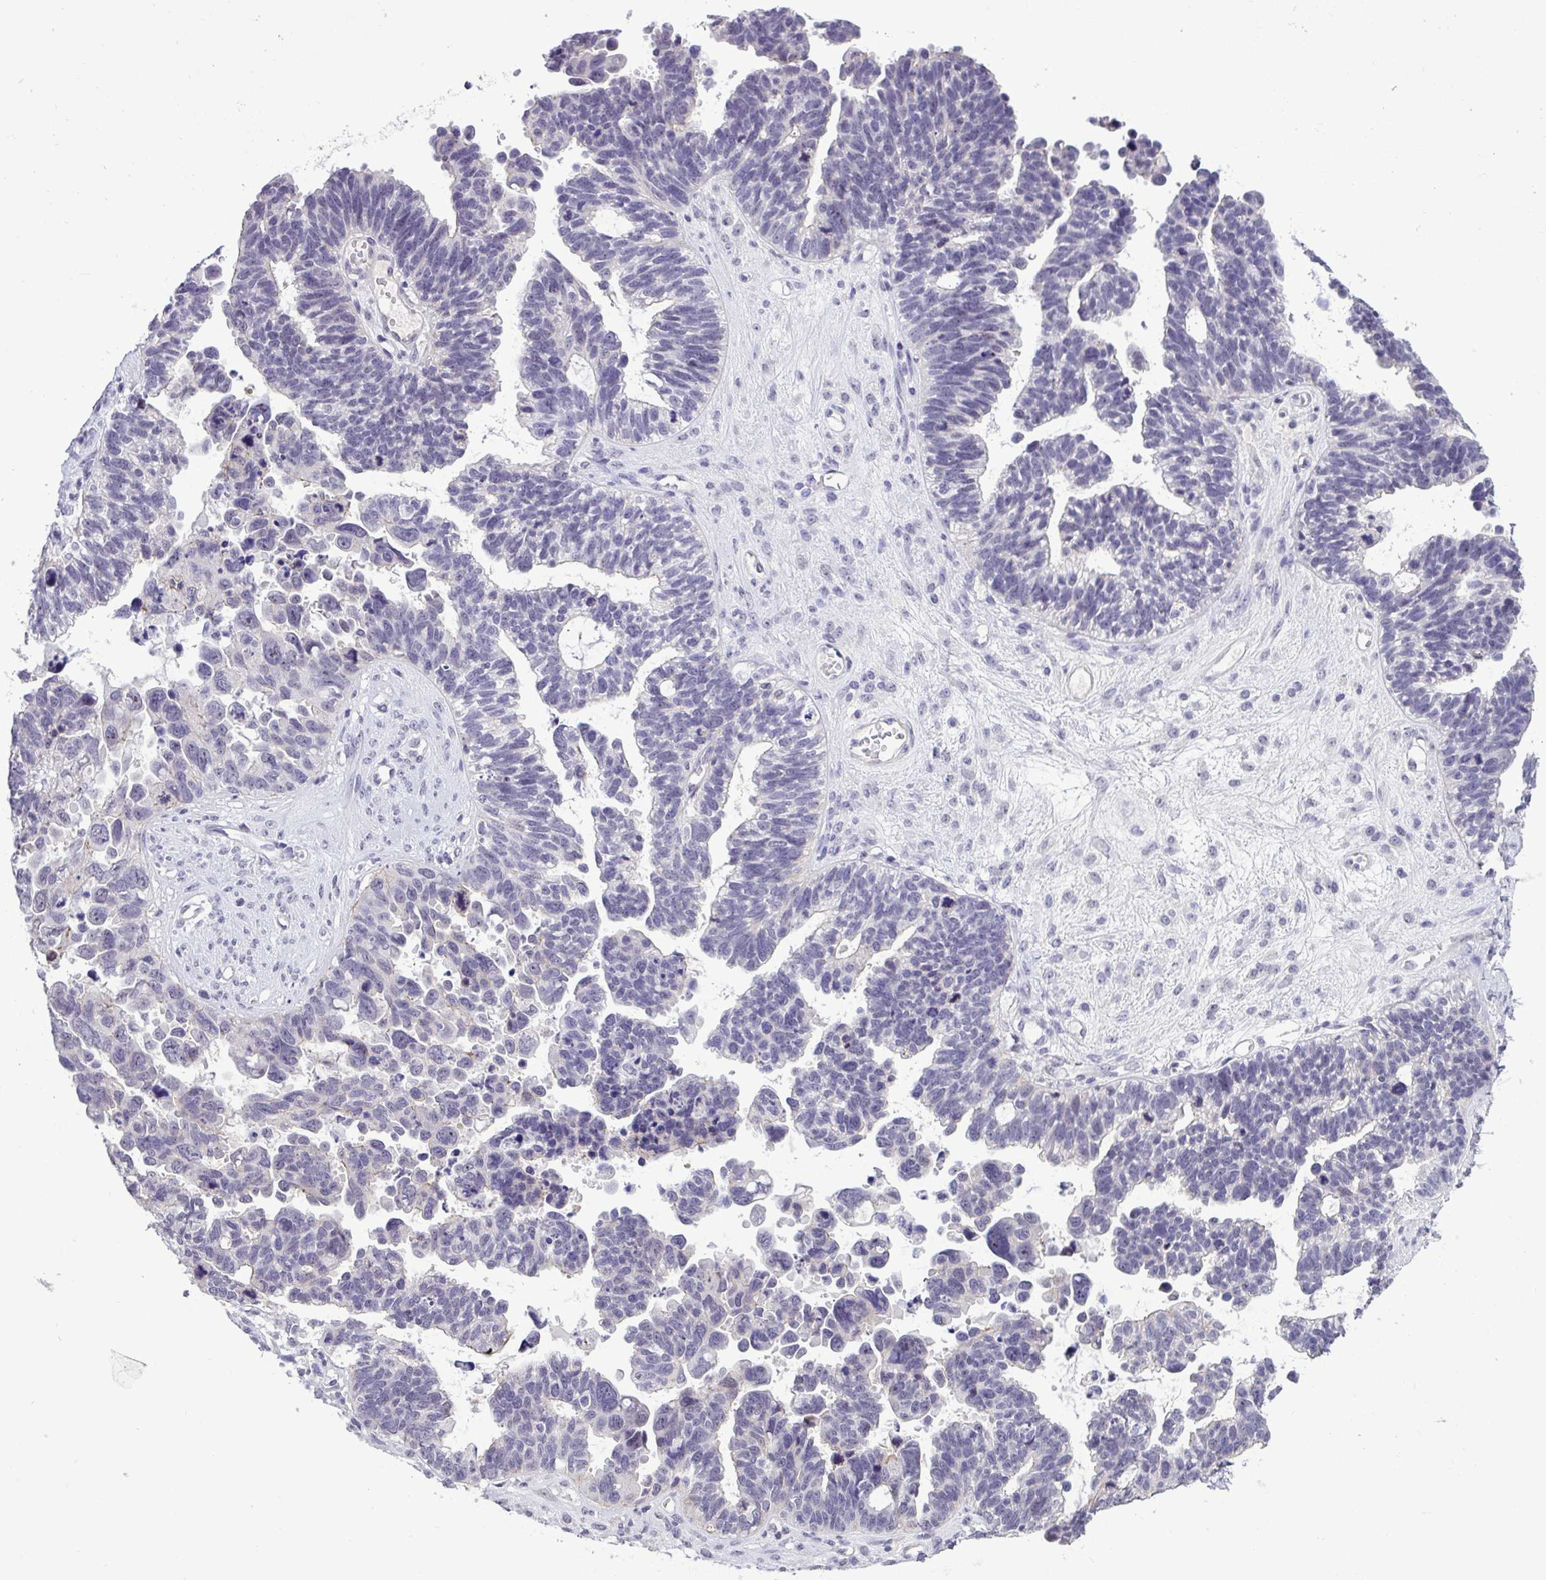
{"staining": {"intensity": "negative", "quantity": "none", "location": "none"}, "tissue": "ovarian cancer", "cell_type": "Tumor cells", "image_type": "cancer", "snomed": [{"axis": "morphology", "description": "Cystadenocarcinoma, serous, NOS"}, {"axis": "topography", "description": "Ovary"}], "caption": "This is a photomicrograph of immunohistochemistry staining of ovarian cancer (serous cystadenocarcinoma), which shows no positivity in tumor cells.", "gene": "YBX2", "patient": {"sex": "female", "age": 60}}